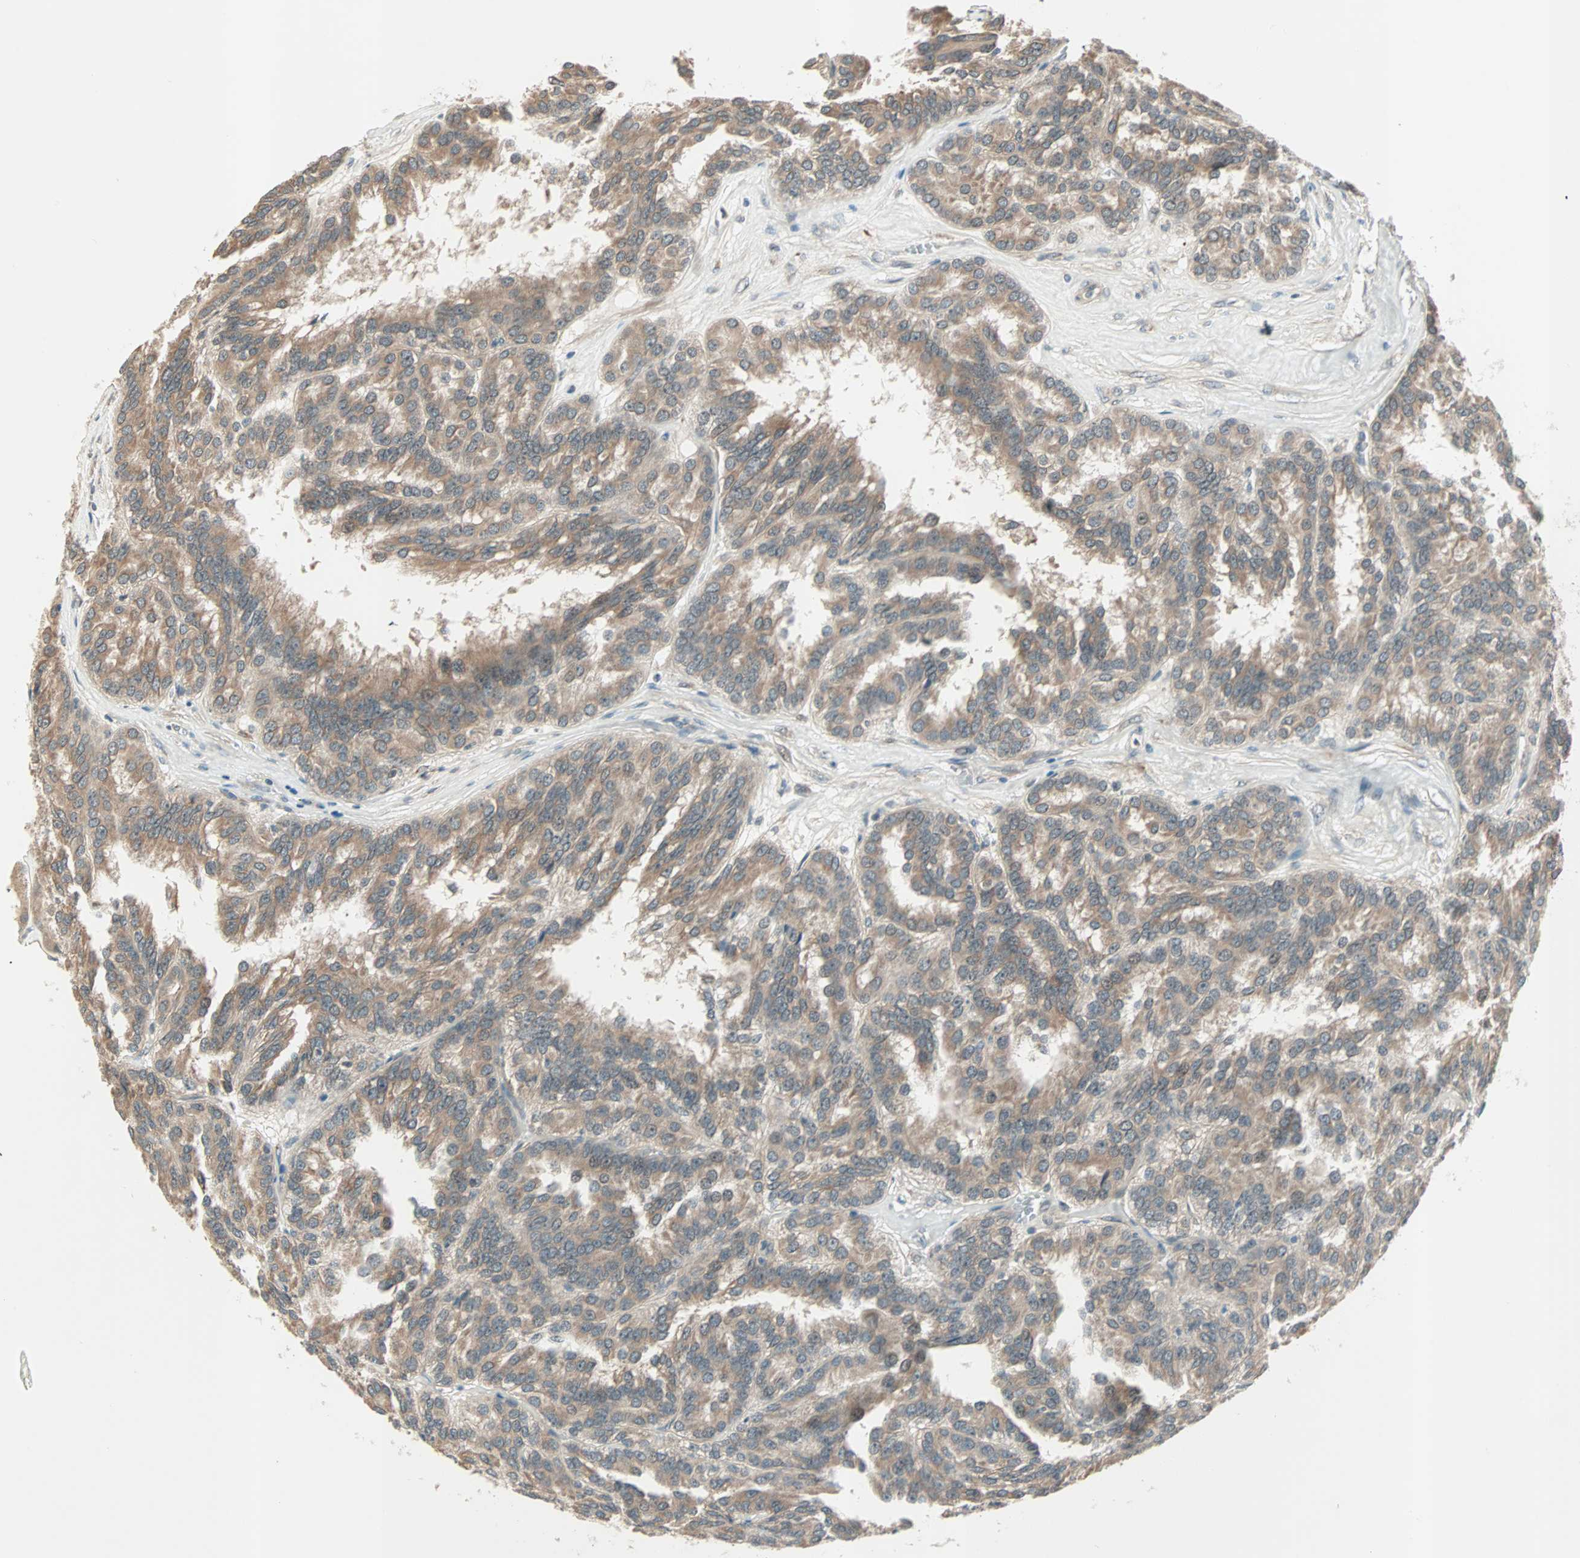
{"staining": {"intensity": "weak", "quantity": ">75%", "location": "cytoplasmic/membranous"}, "tissue": "renal cancer", "cell_type": "Tumor cells", "image_type": "cancer", "snomed": [{"axis": "morphology", "description": "Adenocarcinoma, NOS"}, {"axis": "topography", "description": "Kidney"}], "caption": "Renal adenocarcinoma stained with a brown dye shows weak cytoplasmic/membranous positive positivity in approximately >75% of tumor cells.", "gene": "PGBD1", "patient": {"sex": "male", "age": 46}}